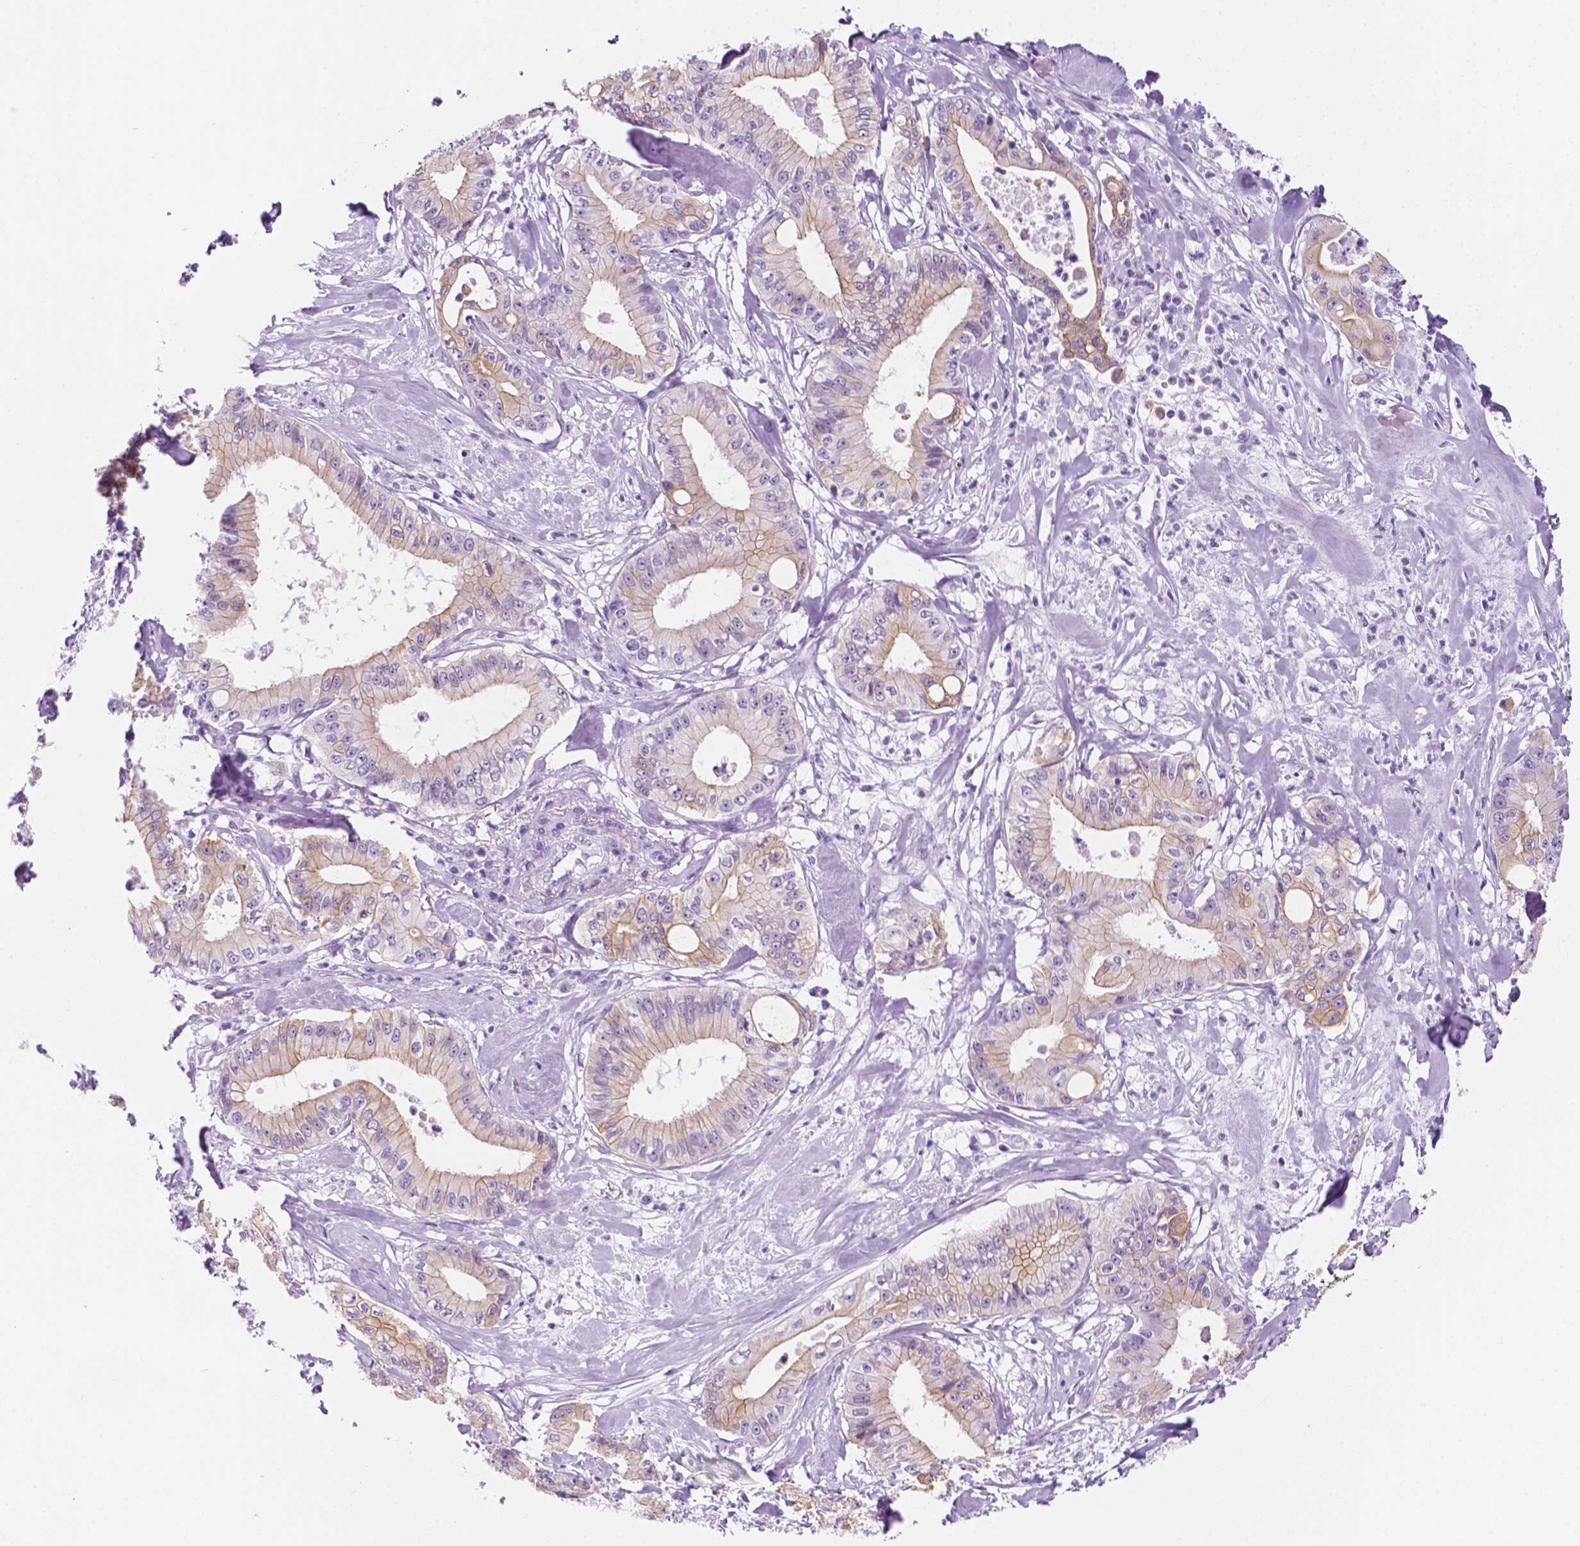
{"staining": {"intensity": "weak", "quantity": "25%-75%", "location": "cytoplasmic/membranous"}, "tissue": "pancreatic cancer", "cell_type": "Tumor cells", "image_type": "cancer", "snomed": [{"axis": "morphology", "description": "Adenocarcinoma, NOS"}, {"axis": "topography", "description": "Pancreas"}], "caption": "Pancreatic cancer (adenocarcinoma) stained for a protein reveals weak cytoplasmic/membranous positivity in tumor cells. The protein is stained brown, and the nuclei are stained in blue (DAB IHC with brightfield microscopy, high magnification).", "gene": "PPL", "patient": {"sex": "male", "age": 71}}